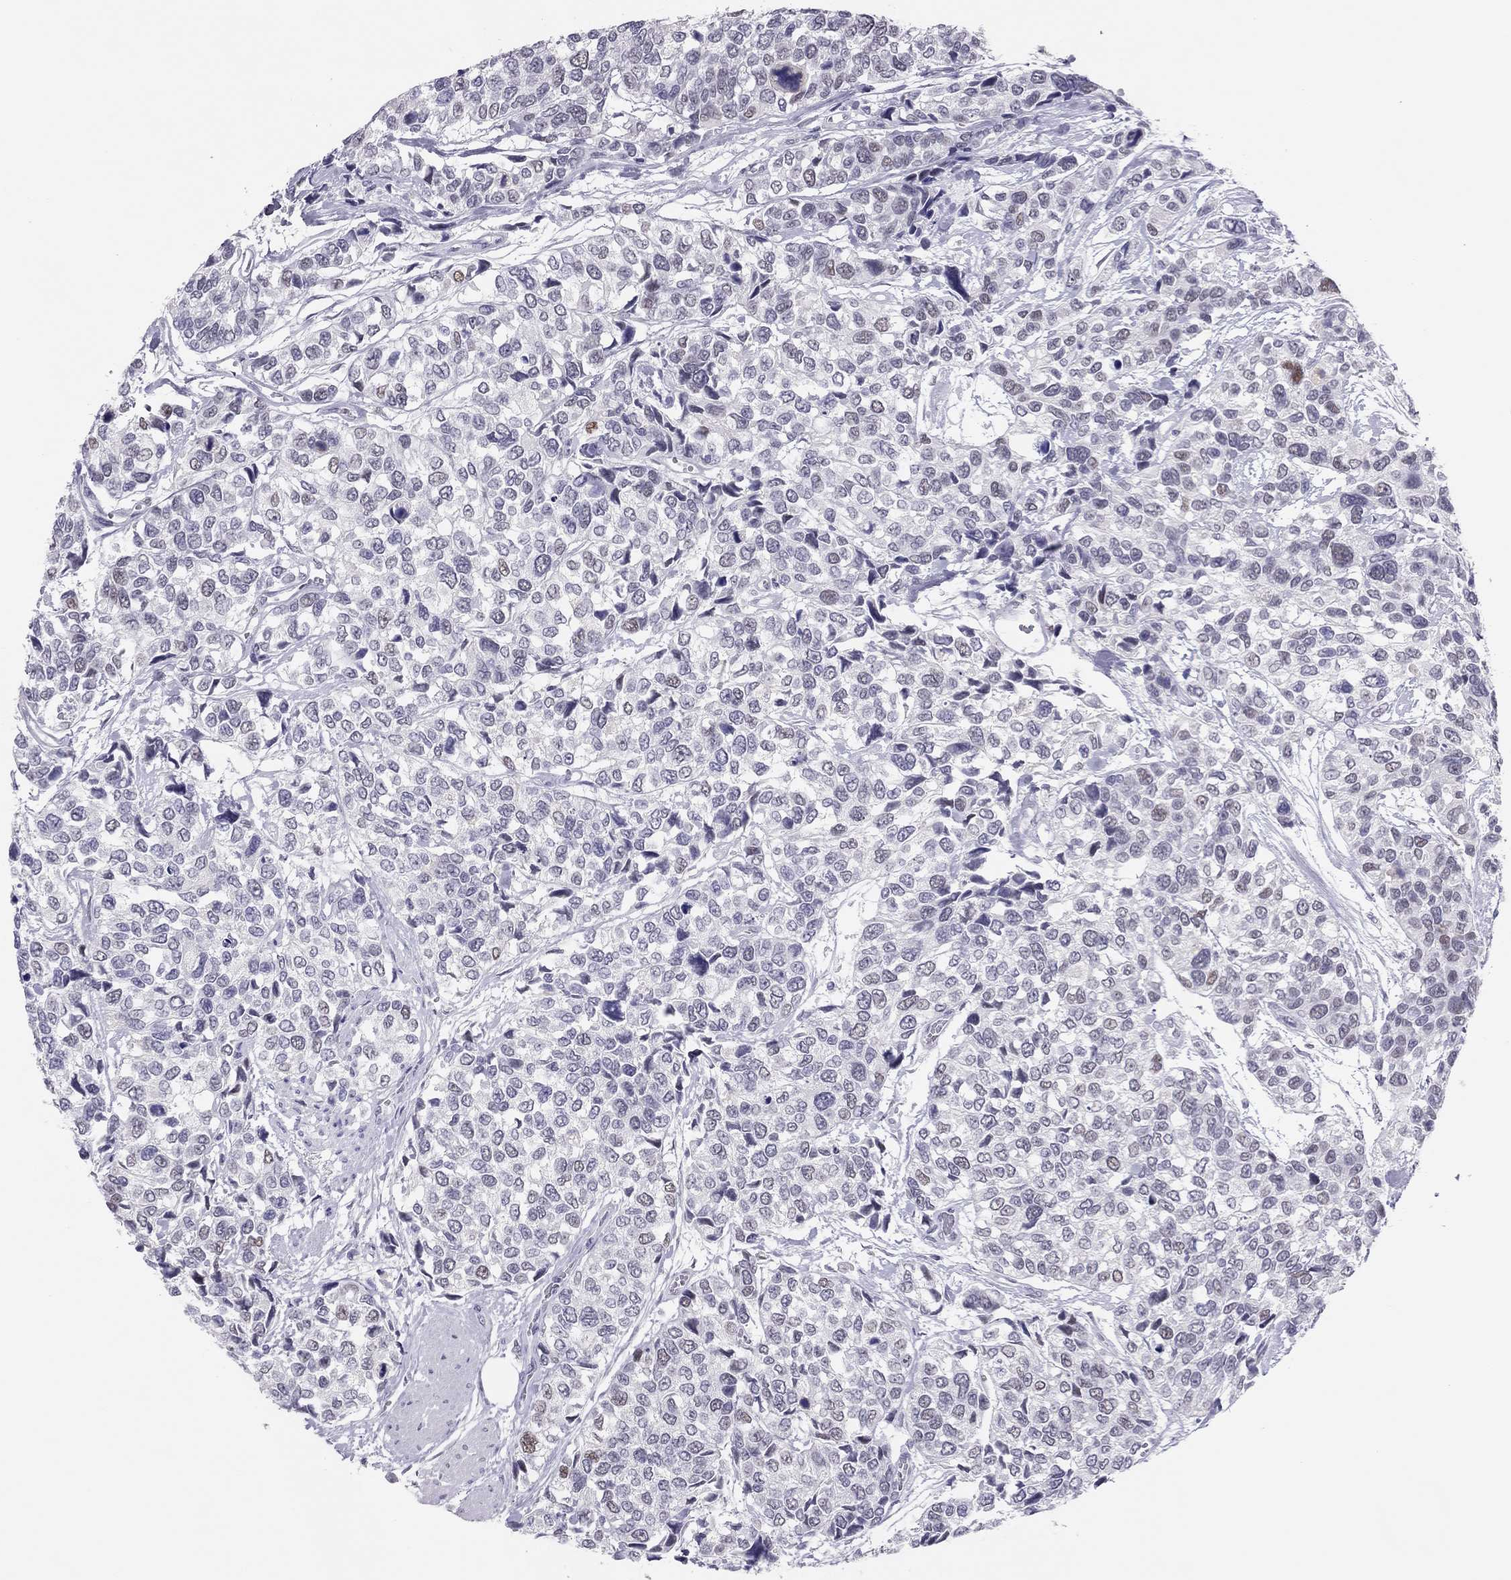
{"staining": {"intensity": "weak", "quantity": "<25%", "location": "nuclear"}, "tissue": "urothelial cancer", "cell_type": "Tumor cells", "image_type": "cancer", "snomed": [{"axis": "morphology", "description": "Urothelial carcinoma, High grade"}, {"axis": "topography", "description": "Urinary bladder"}], "caption": "This is an immunohistochemistry image of human urothelial cancer. There is no expression in tumor cells.", "gene": "PHOX2A", "patient": {"sex": "male", "age": 77}}